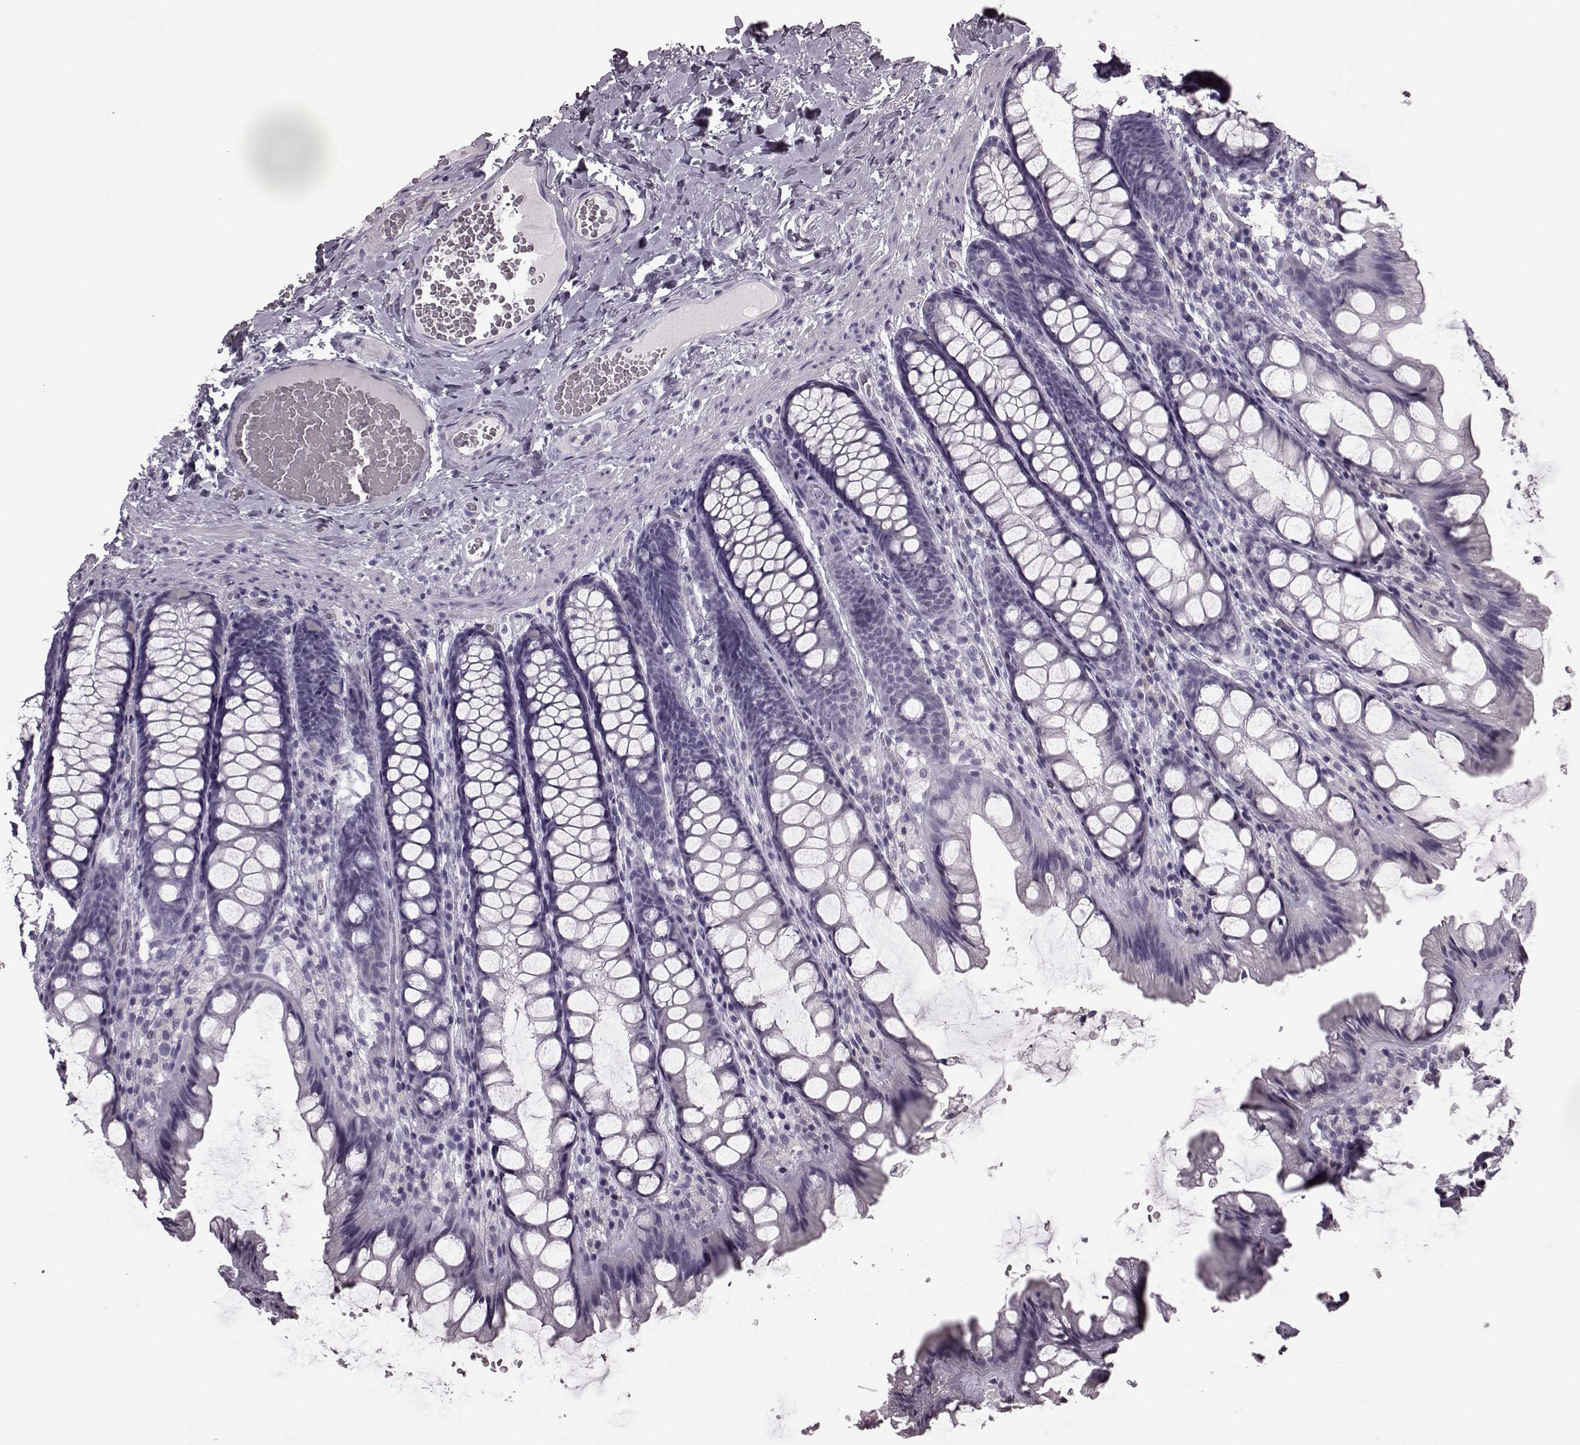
{"staining": {"intensity": "negative", "quantity": "none", "location": "none"}, "tissue": "colon", "cell_type": "Endothelial cells", "image_type": "normal", "snomed": [{"axis": "morphology", "description": "Normal tissue, NOS"}, {"axis": "topography", "description": "Colon"}], "caption": "This is a micrograph of IHC staining of normal colon, which shows no positivity in endothelial cells. Brightfield microscopy of immunohistochemistry (IHC) stained with DAB (3,3'-diaminobenzidine) (brown) and hematoxylin (blue), captured at high magnification.", "gene": "JSRP1", "patient": {"sex": "male", "age": 47}}